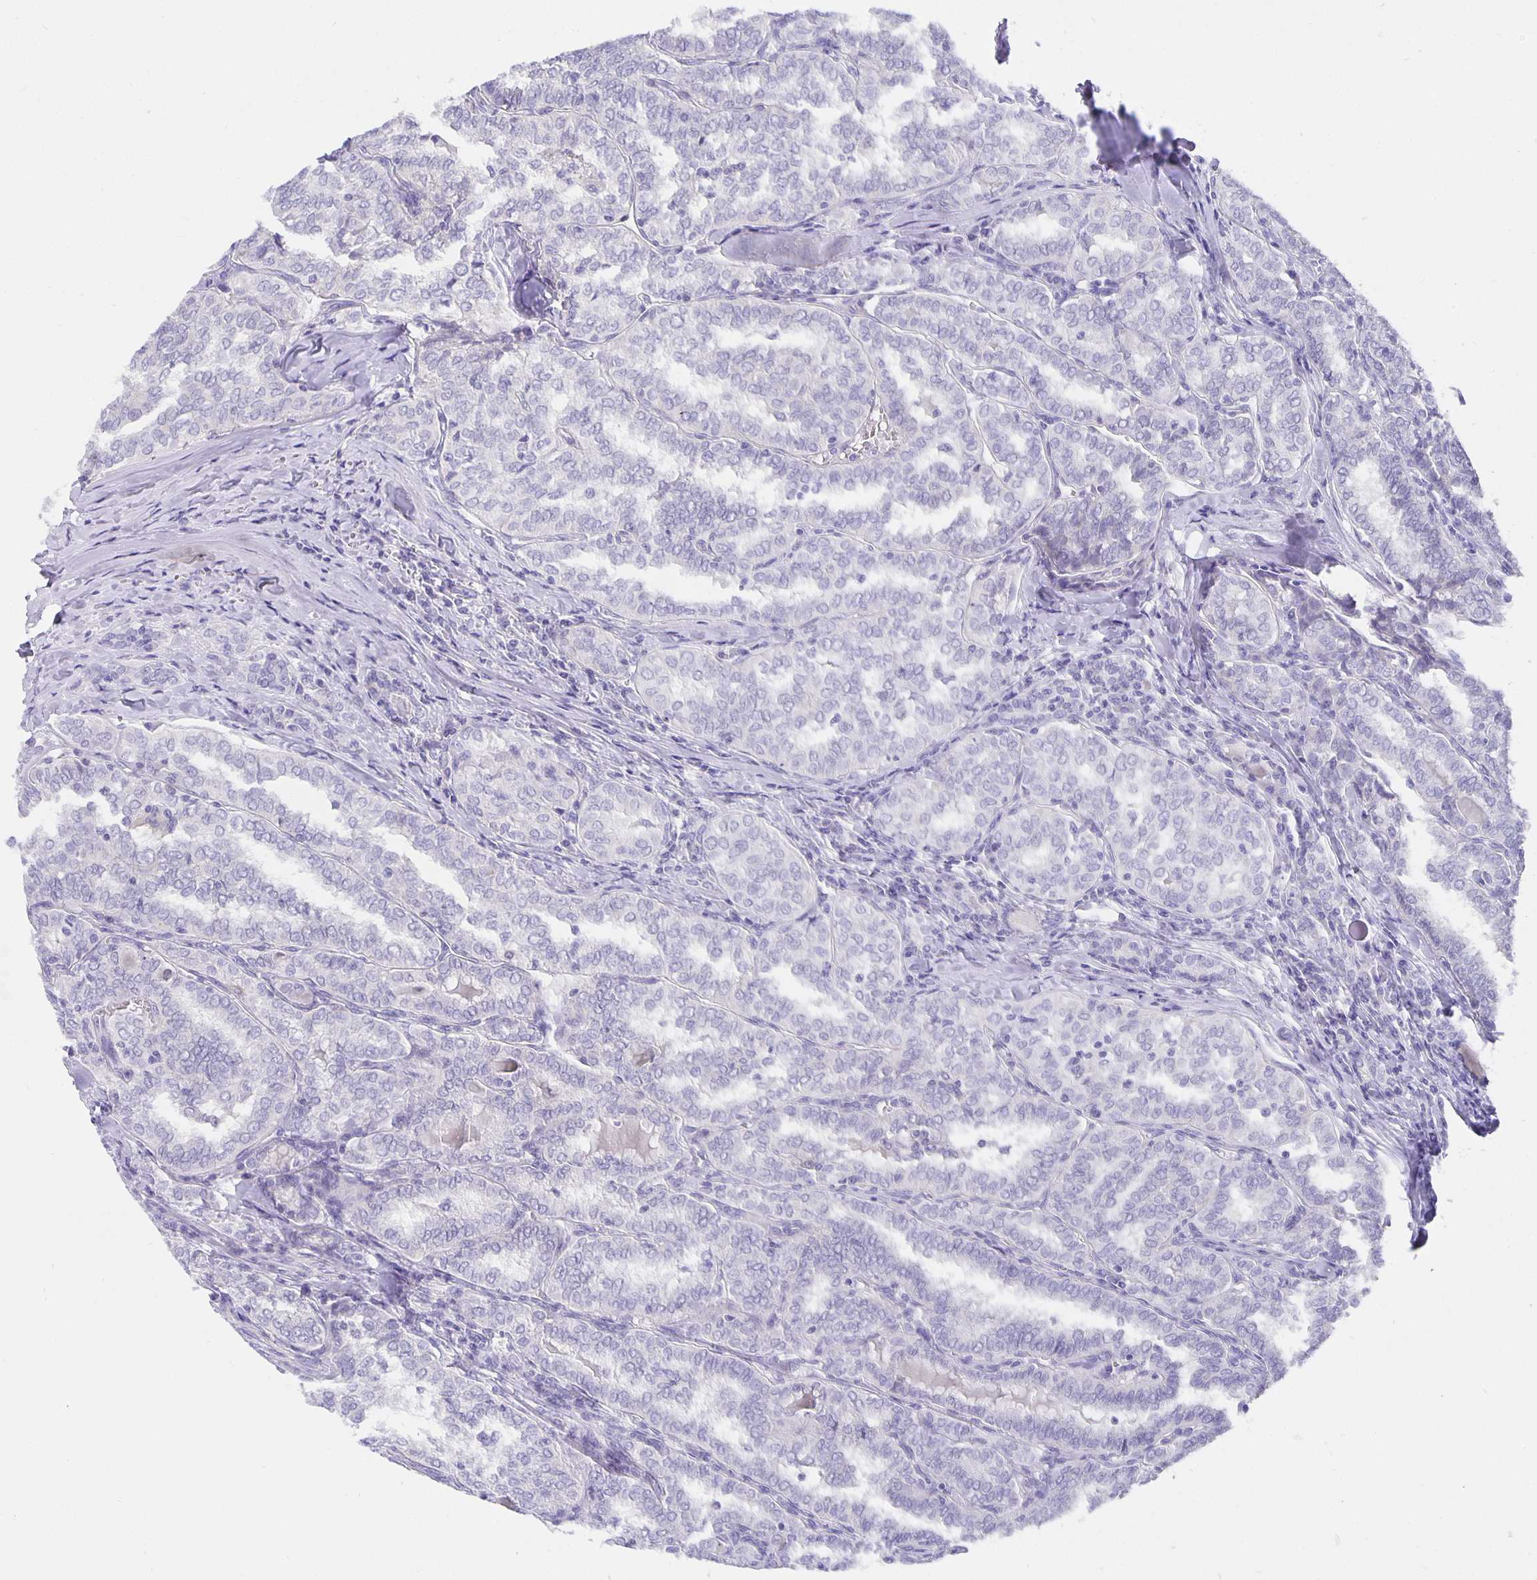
{"staining": {"intensity": "negative", "quantity": "none", "location": "none"}, "tissue": "thyroid cancer", "cell_type": "Tumor cells", "image_type": "cancer", "snomed": [{"axis": "morphology", "description": "Papillary adenocarcinoma, NOS"}, {"axis": "topography", "description": "Thyroid gland"}], "caption": "Thyroid cancer was stained to show a protein in brown. There is no significant staining in tumor cells.", "gene": "CFAP74", "patient": {"sex": "female", "age": 30}}